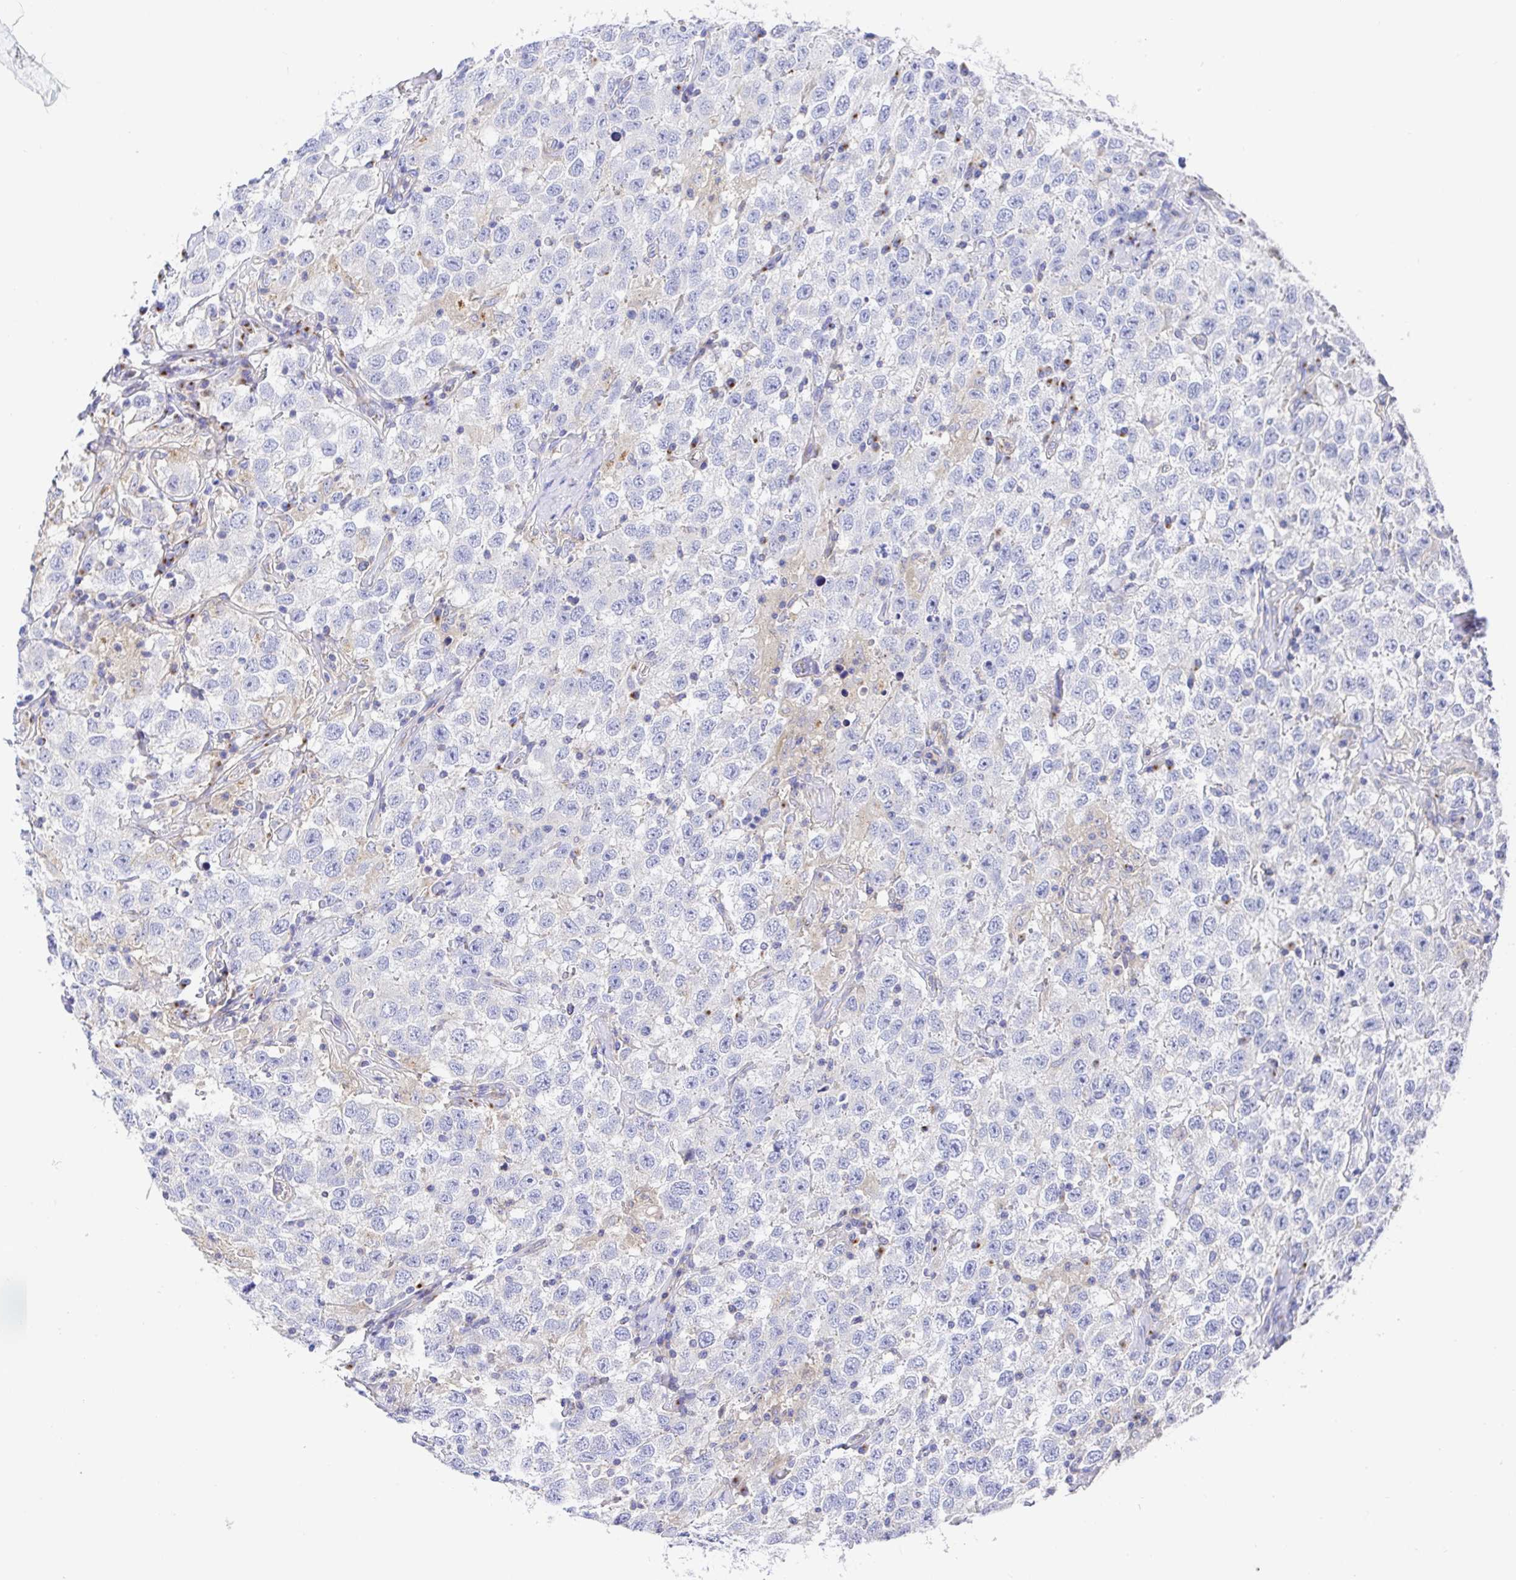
{"staining": {"intensity": "negative", "quantity": "none", "location": "none"}, "tissue": "testis cancer", "cell_type": "Tumor cells", "image_type": "cancer", "snomed": [{"axis": "morphology", "description": "Seminoma, NOS"}, {"axis": "topography", "description": "Testis"}], "caption": "This photomicrograph is of testis cancer (seminoma) stained with immunohistochemistry (IHC) to label a protein in brown with the nuclei are counter-stained blue. There is no staining in tumor cells. (Immunohistochemistry, brightfield microscopy, high magnification).", "gene": "GOLGA1", "patient": {"sex": "male", "age": 41}}